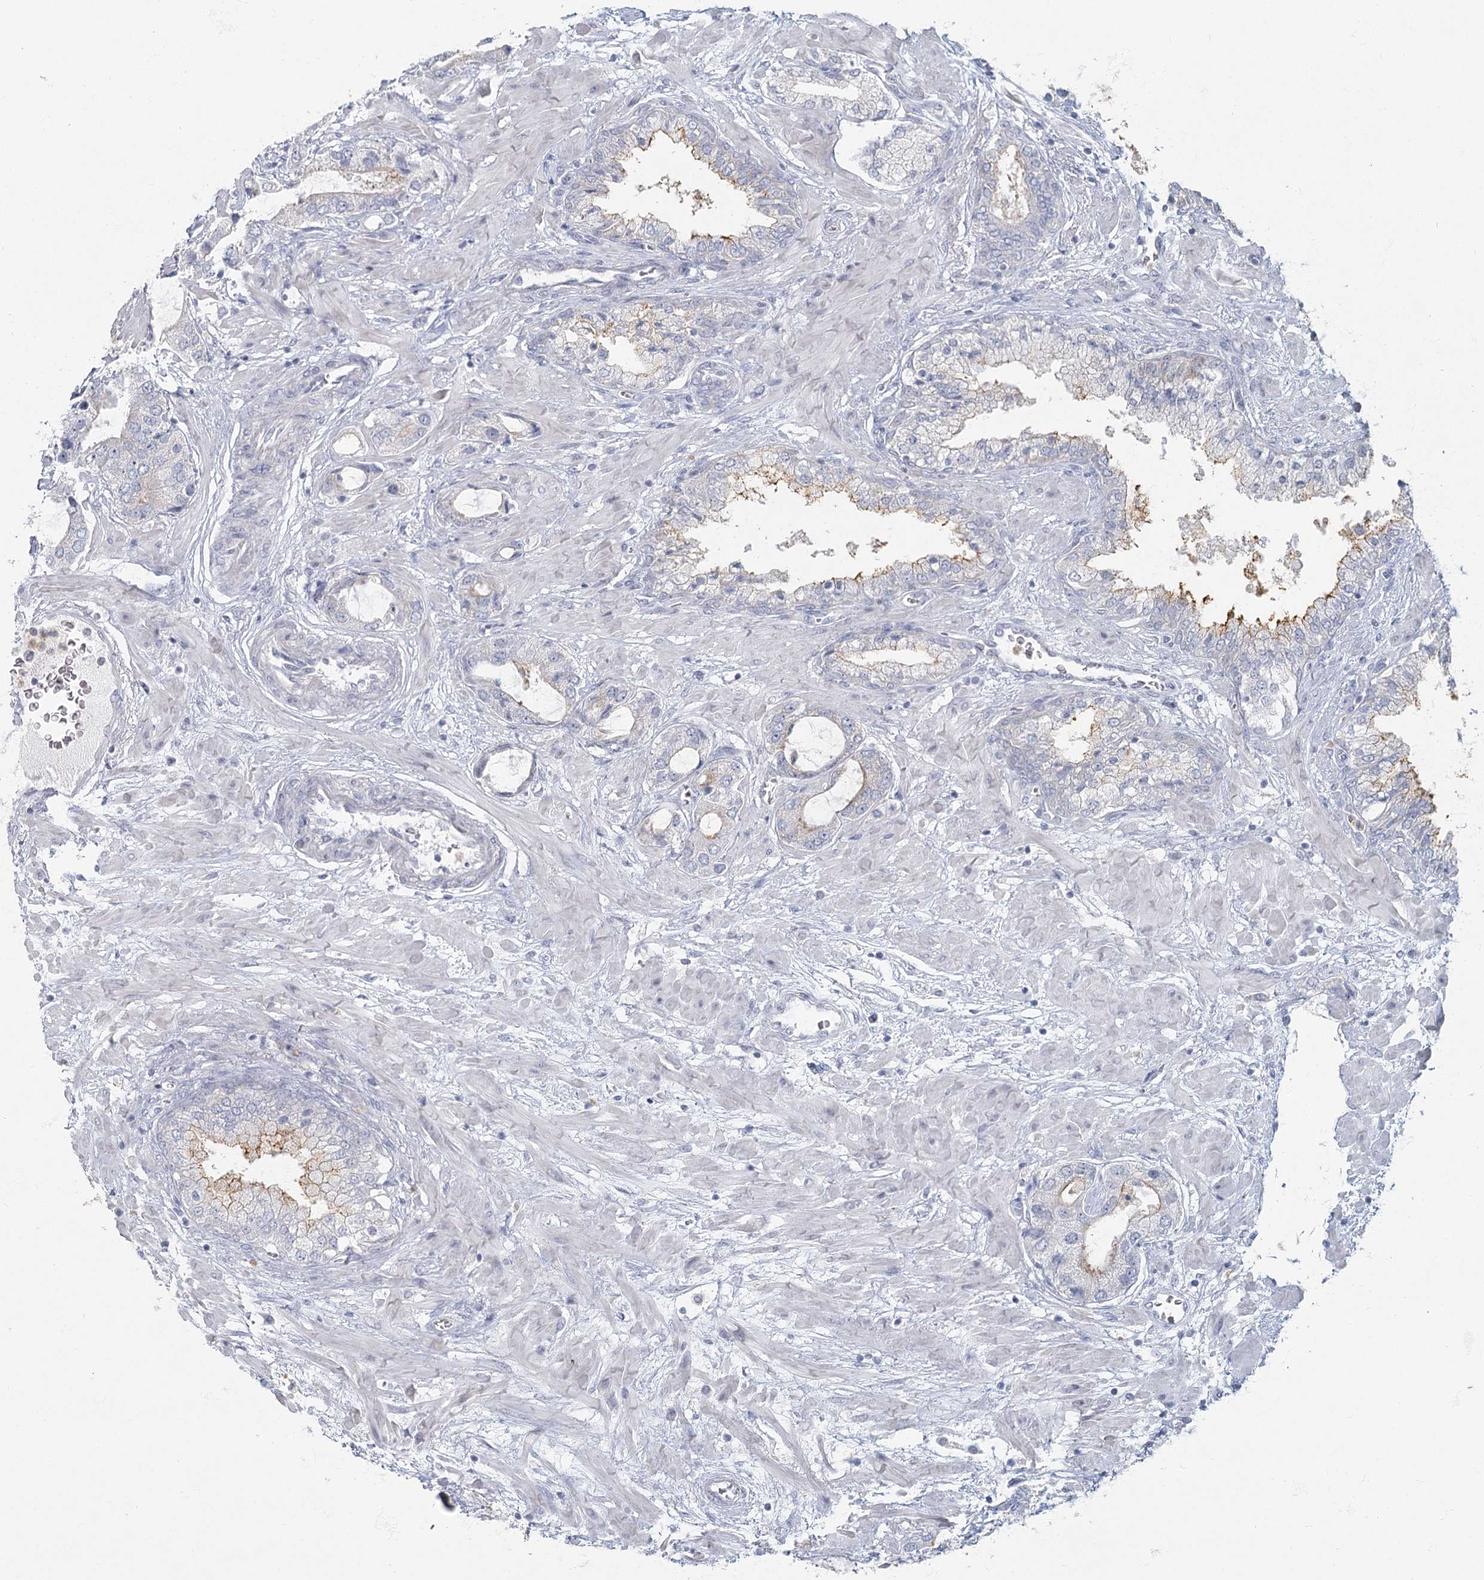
{"staining": {"intensity": "negative", "quantity": "none", "location": "none"}, "tissue": "prostate cancer", "cell_type": "Tumor cells", "image_type": "cancer", "snomed": [{"axis": "morphology", "description": "Normal tissue, NOS"}, {"axis": "morphology", "description": "Adenocarcinoma, High grade"}, {"axis": "topography", "description": "Prostate"}, {"axis": "topography", "description": "Peripheral nerve tissue"}], "caption": "Prostate cancer (high-grade adenocarcinoma) was stained to show a protein in brown. There is no significant staining in tumor cells. (DAB IHC with hematoxylin counter stain).", "gene": "FAM110C", "patient": {"sex": "male", "age": 59}}